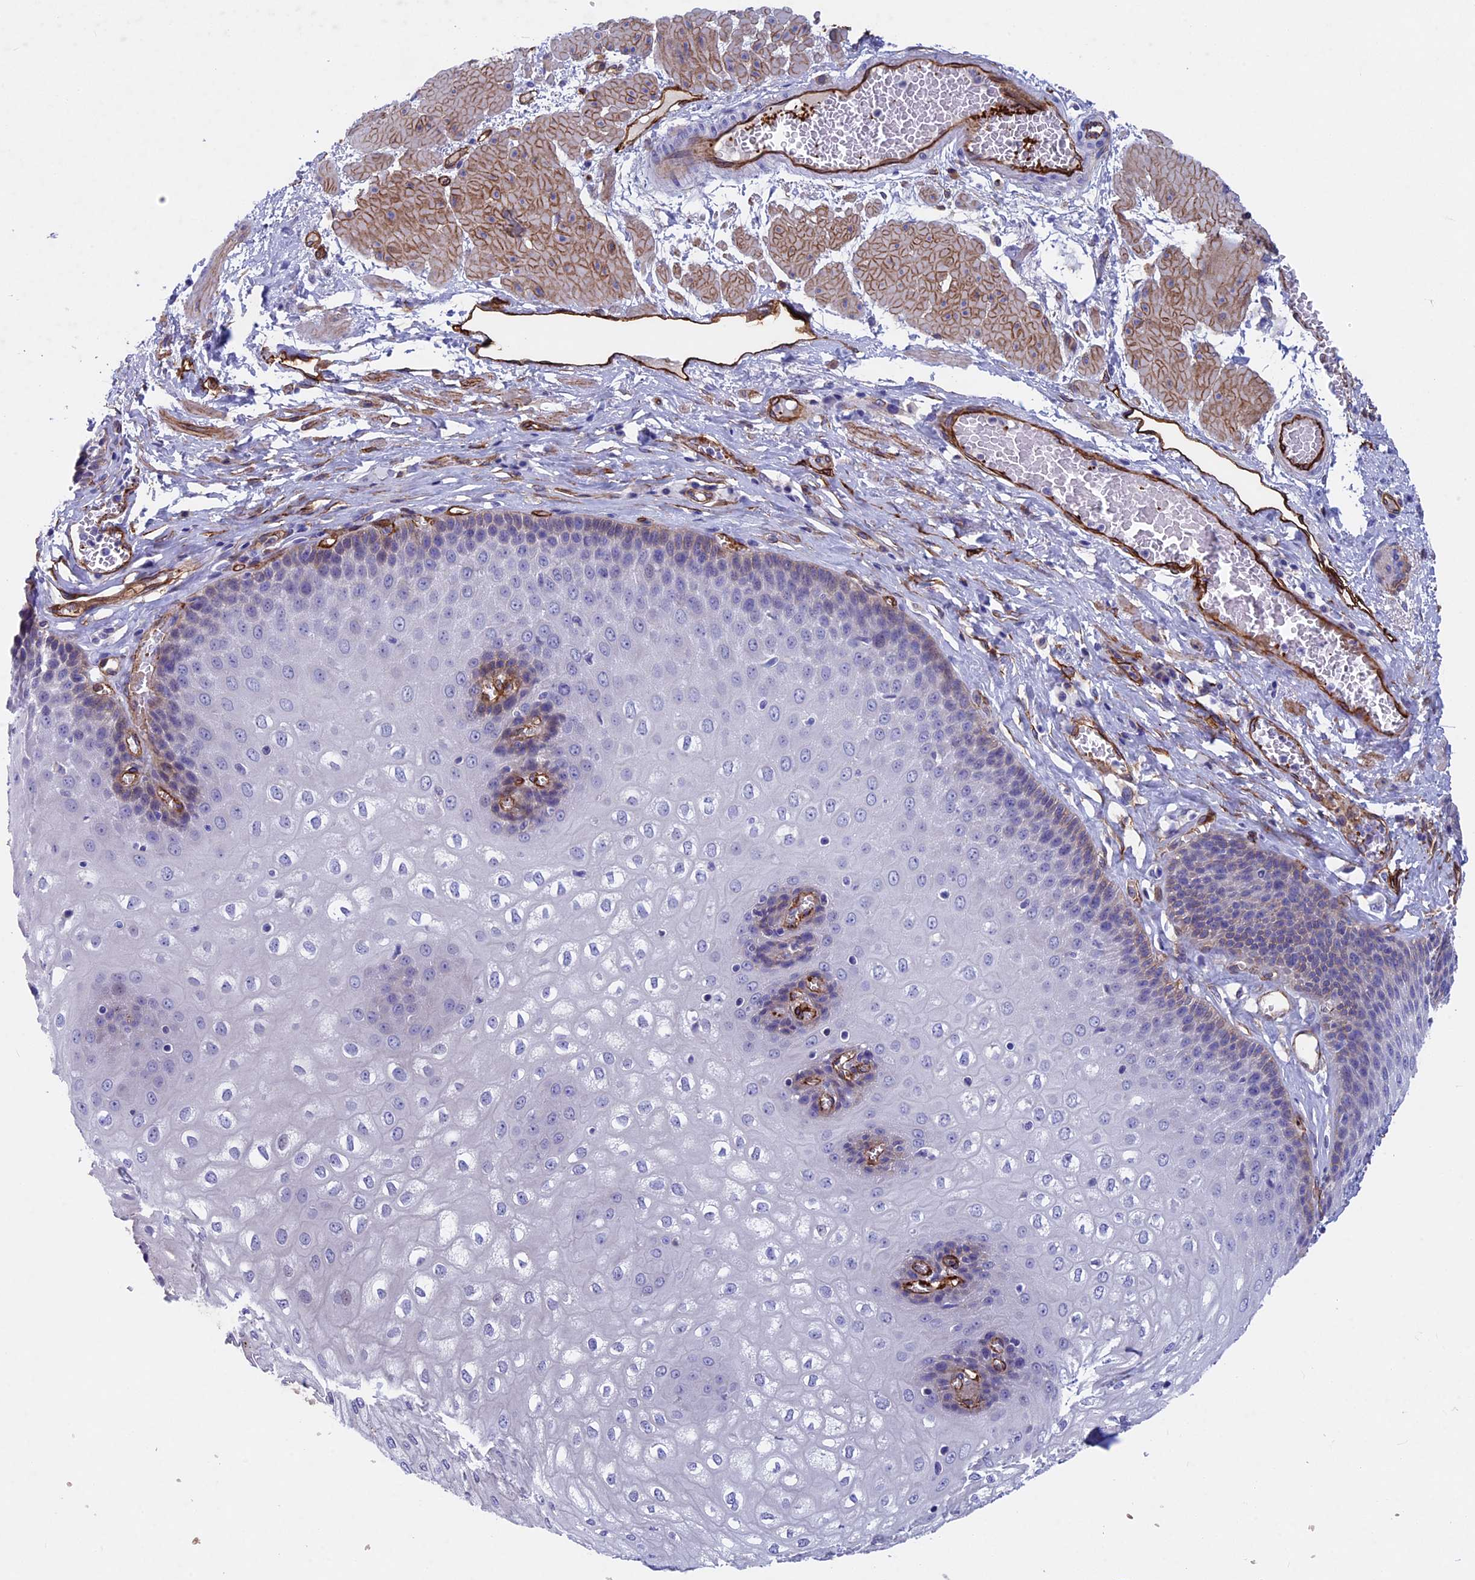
{"staining": {"intensity": "weak", "quantity": "<25%", "location": "cytoplasmic/membranous"}, "tissue": "esophagus", "cell_type": "Squamous epithelial cells", "image_type": "normal", "snomed": [{"axis": "morphology", "description": "Normal tissue, NOS"}, {"axis": "topography", "description": "Esophagus"}], "caption": "IHC of benign human esophagus reveals no staining in squamous epithelial cells.", "gene": "INSYN1", "patient": {"sex": "male", "age": 60}}